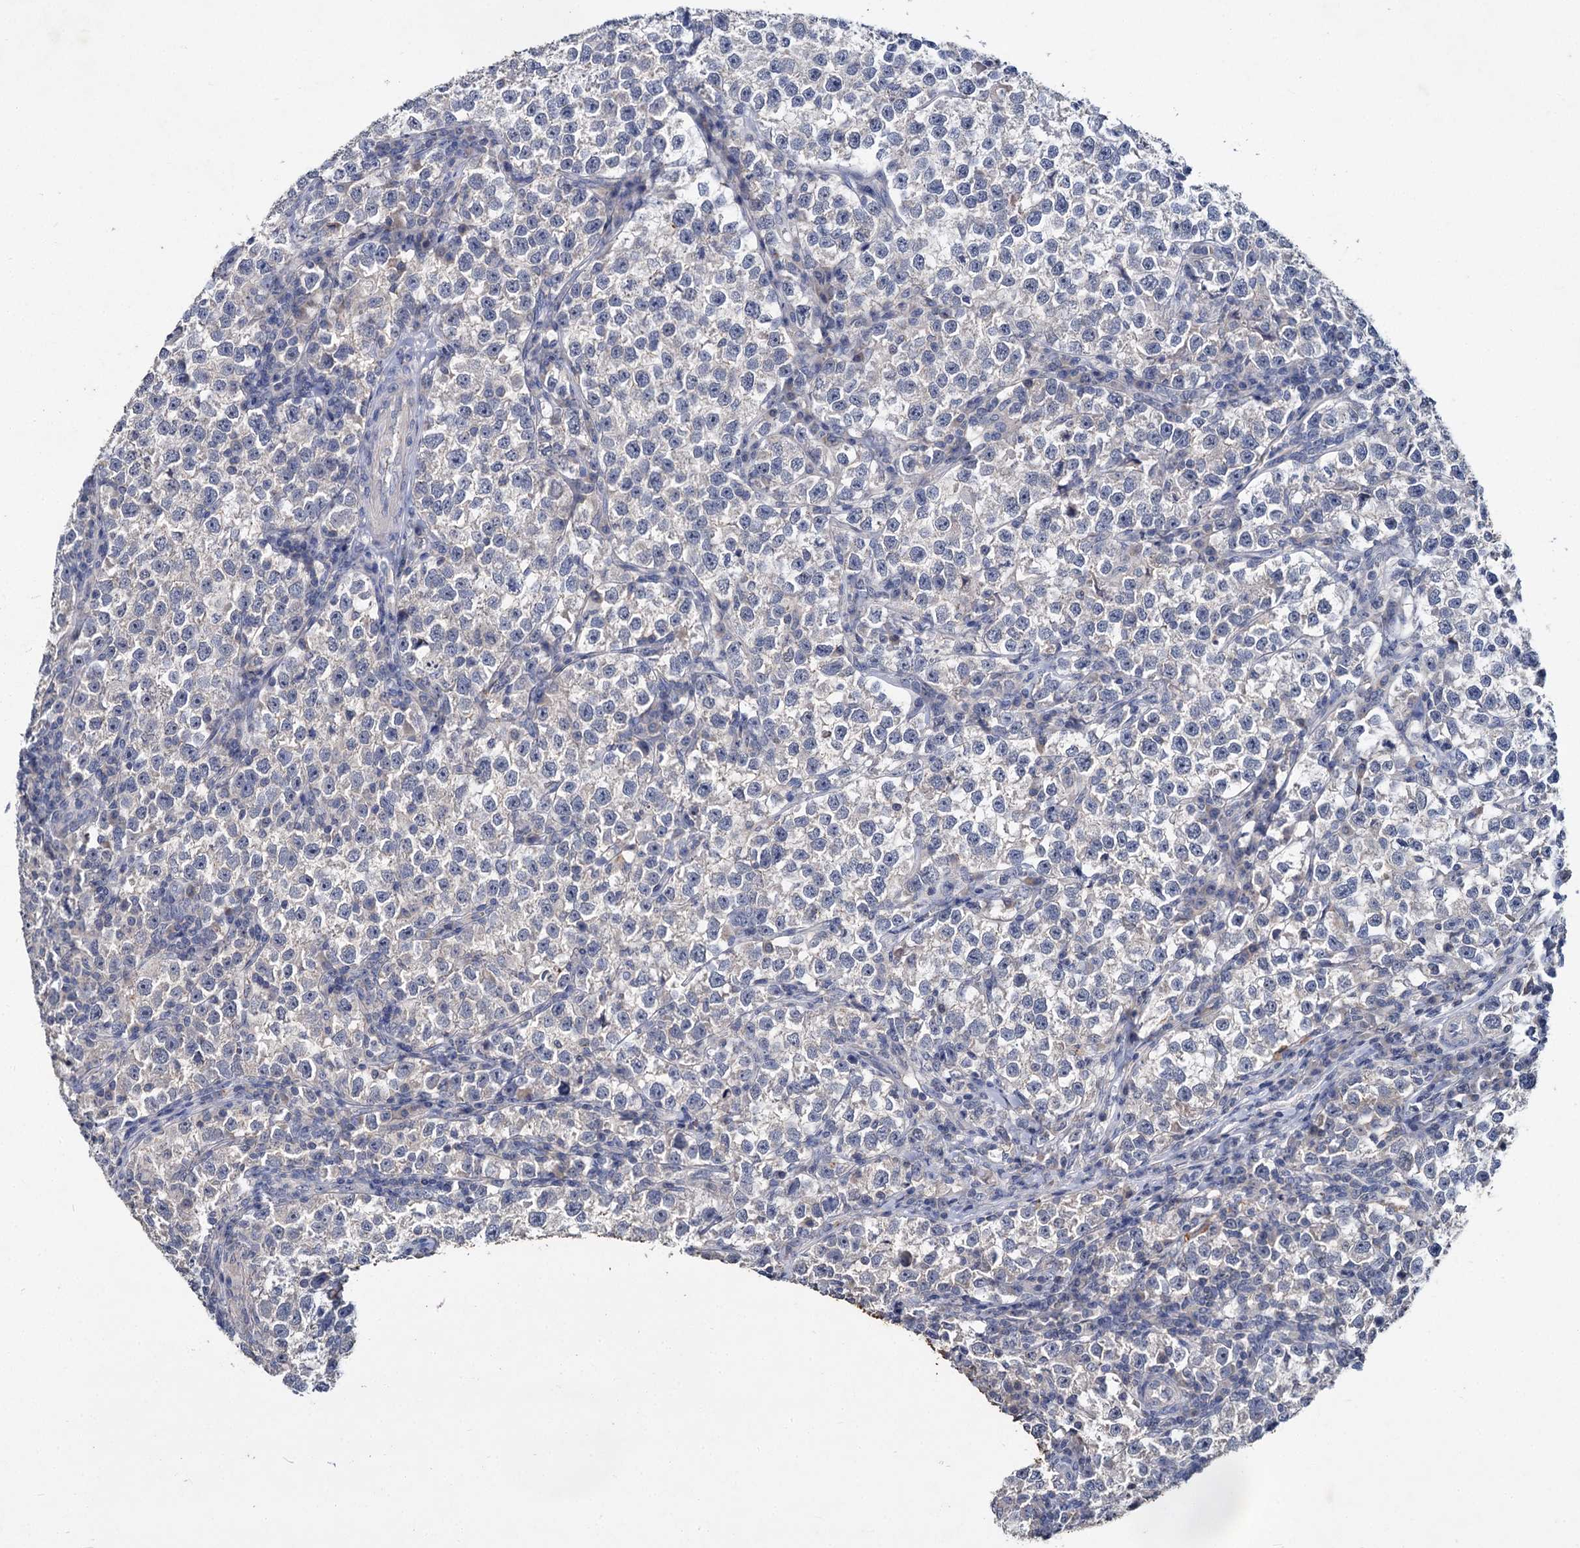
{"staining": {"intensity": "negative", "quantity": "none", "location": "none"}, "tissue": "testis cancer", "cell_type": "Tumor cells", "image_type": "cancer", "snomed": [{"axis": "morphology", "description": "Normal tissue, NOS"}, {"axis": "morphology", "description": "Seminoma, NOS"}, {"axis": "topography", "description": "Testis"}], "caption": "Immunohistochemistry (IHC) histopathology image of neoplastic tissue: human seminoma (testis) stained with DAB (3,3'-diaminobenzidine) demonstrates no significant protein expression in tumor cells. (DAB immunohistochemistry visualized using brightfield microscopy, high magnification).", "gene": "ATP9A", "patient": {"sex": "male", "age": 43}}